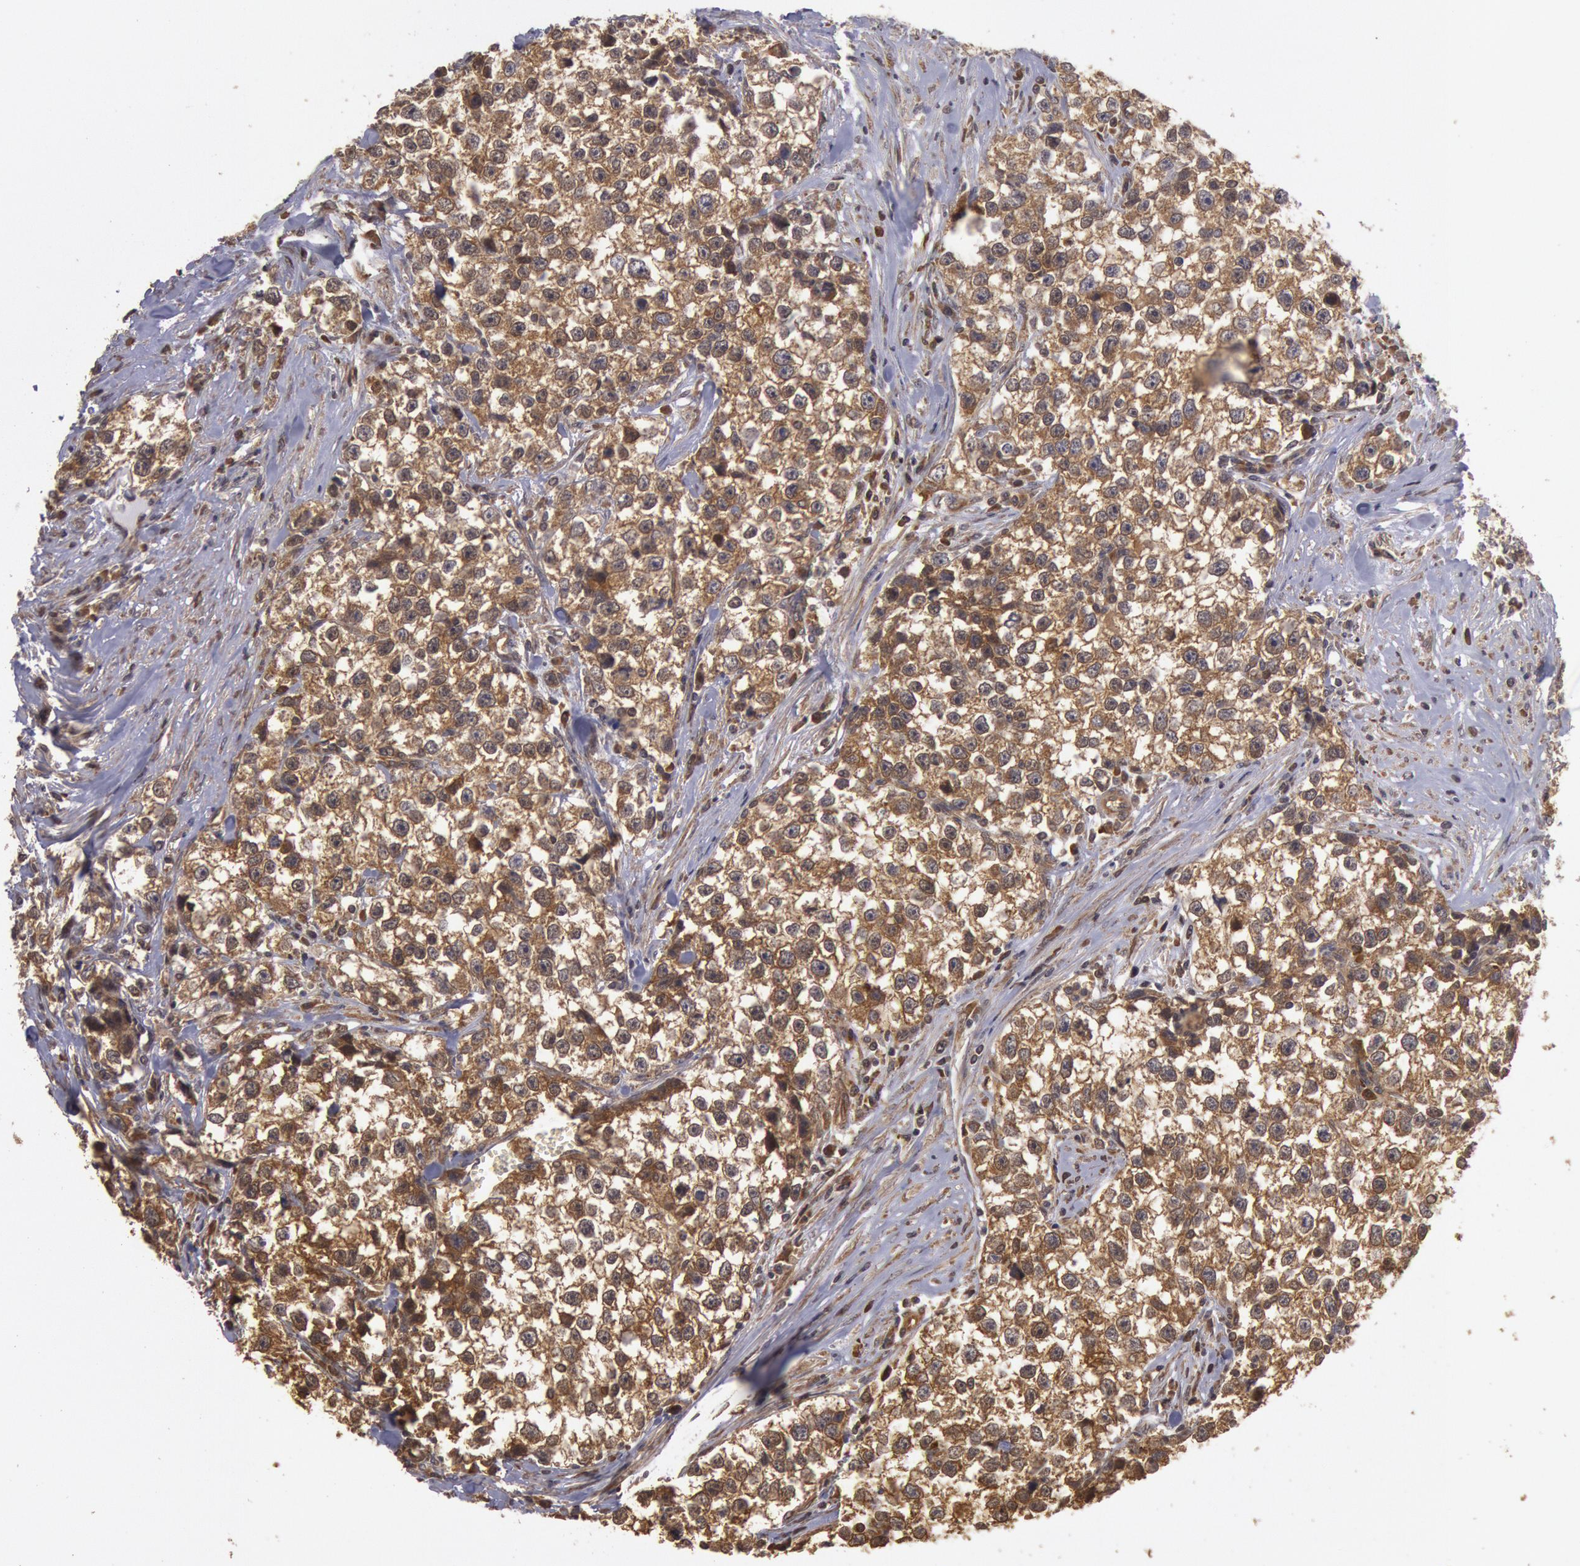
{"staining": {"intensity": "moderate", "quantity": ">75%", "location": "cytoplasmic/membranous"}, "tissue": "testis cancer", "cell_type": "Tumor cells", "image_type": "cancer", "snomed": [{"axis": "morphology", "description": "Seminoma, NOS"}, {"axis": "morphology", "description": "Carcinoma, Embryonal, NOS"}, {"axis": "topography", "description": "Testis"}], "caption": "The histopathology image exhibits a brown stain indicating the presence of a protein in the cytoplasmic/membranous of tumor cells in embryonal carcinoma (testis). Nuclei are stained in blue.", "gene": "USP14", "patient": {"sex": "male", "age": 30}}